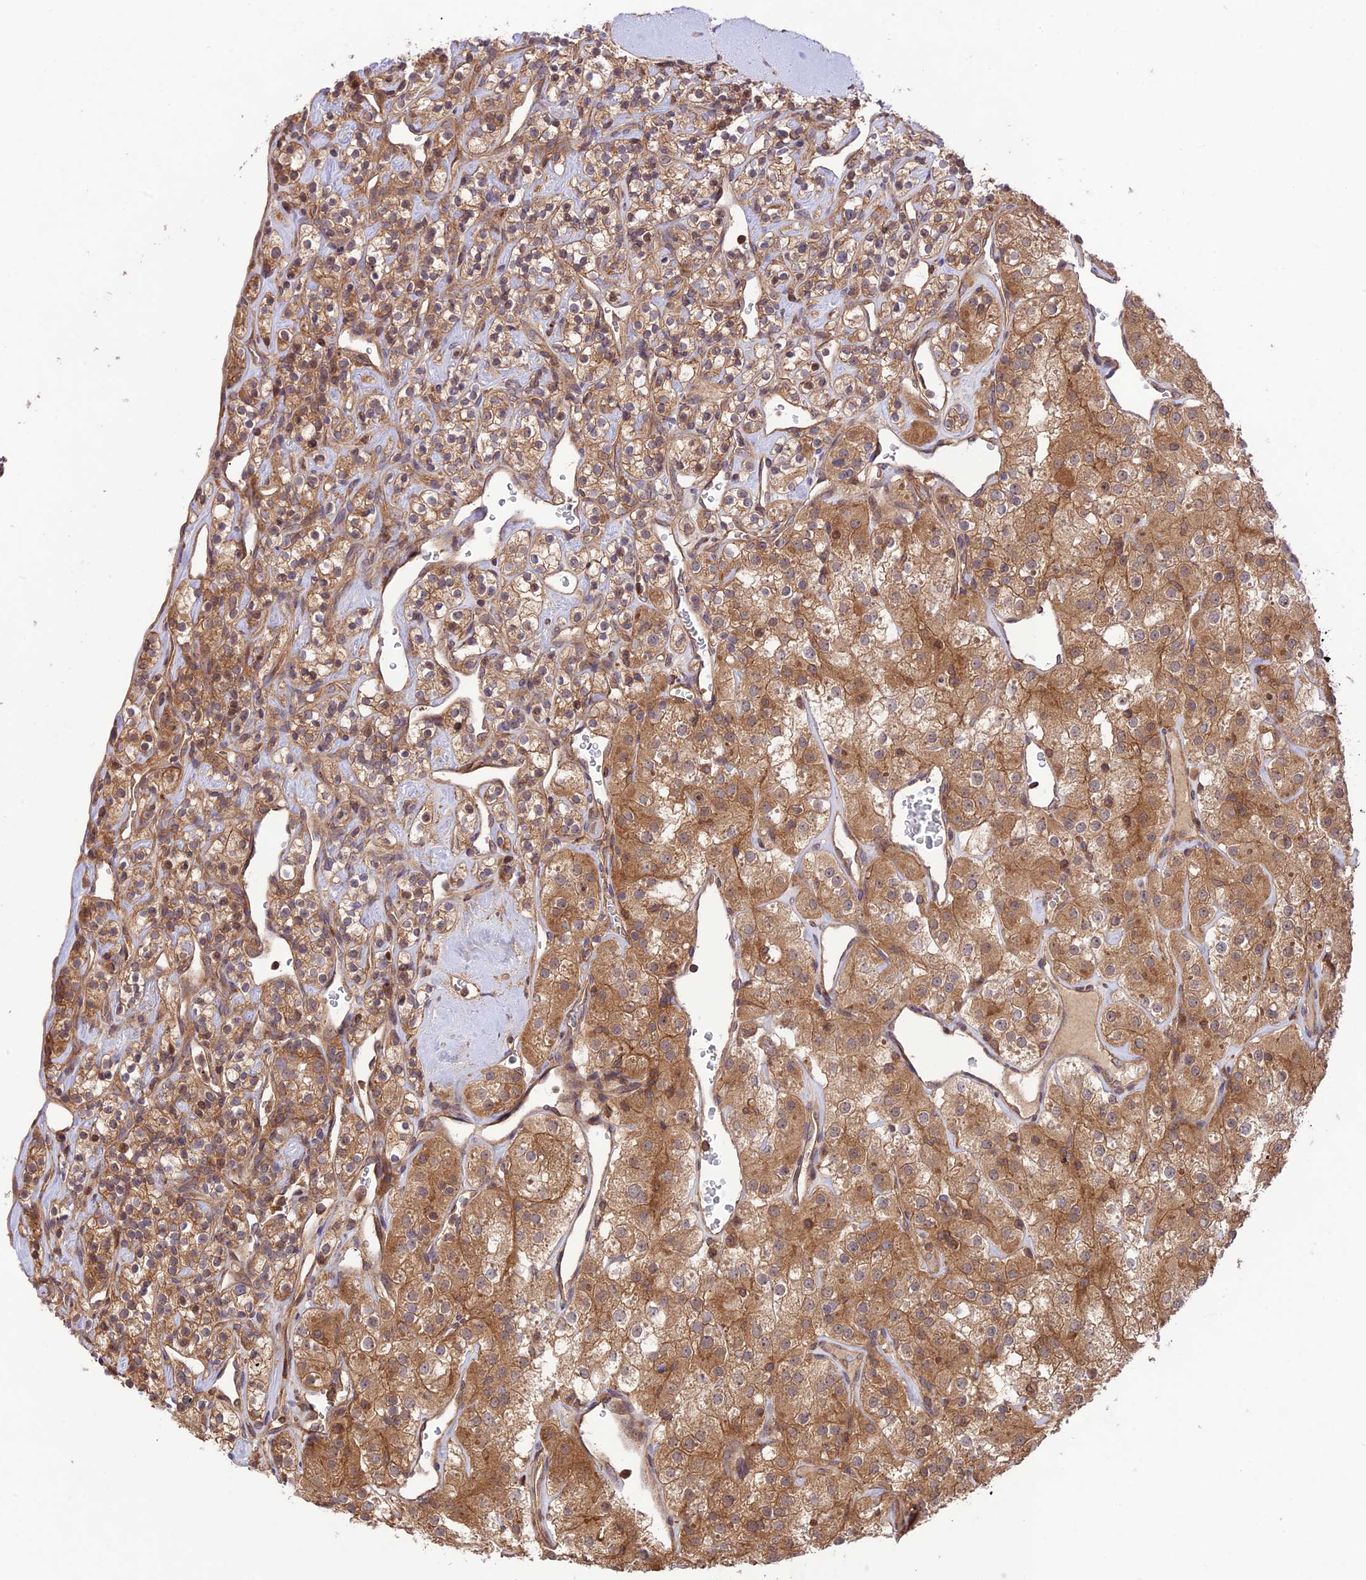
{"staining": {"intensity": "moderate", "quantity": ">75%", "location": "cytoplasmic/membranous"}, "tissue": "renal cancer", "cell_type": "Tumor cells", "image_type": "cancer", "snomed": [{"axis": "morphology", "description": "Adenocarcinoma, NOS"}, {"axis": "topography", "description": "Kidney"}], "caption": "Human adenocarcinoma (renal) stained with a brown dye exhibits moderate cytoplasmic/membranous positive positivity in about >75% of tumor cells.", "gene": "FCHSD1", "patient": {"sex": "male", "age": 77}}